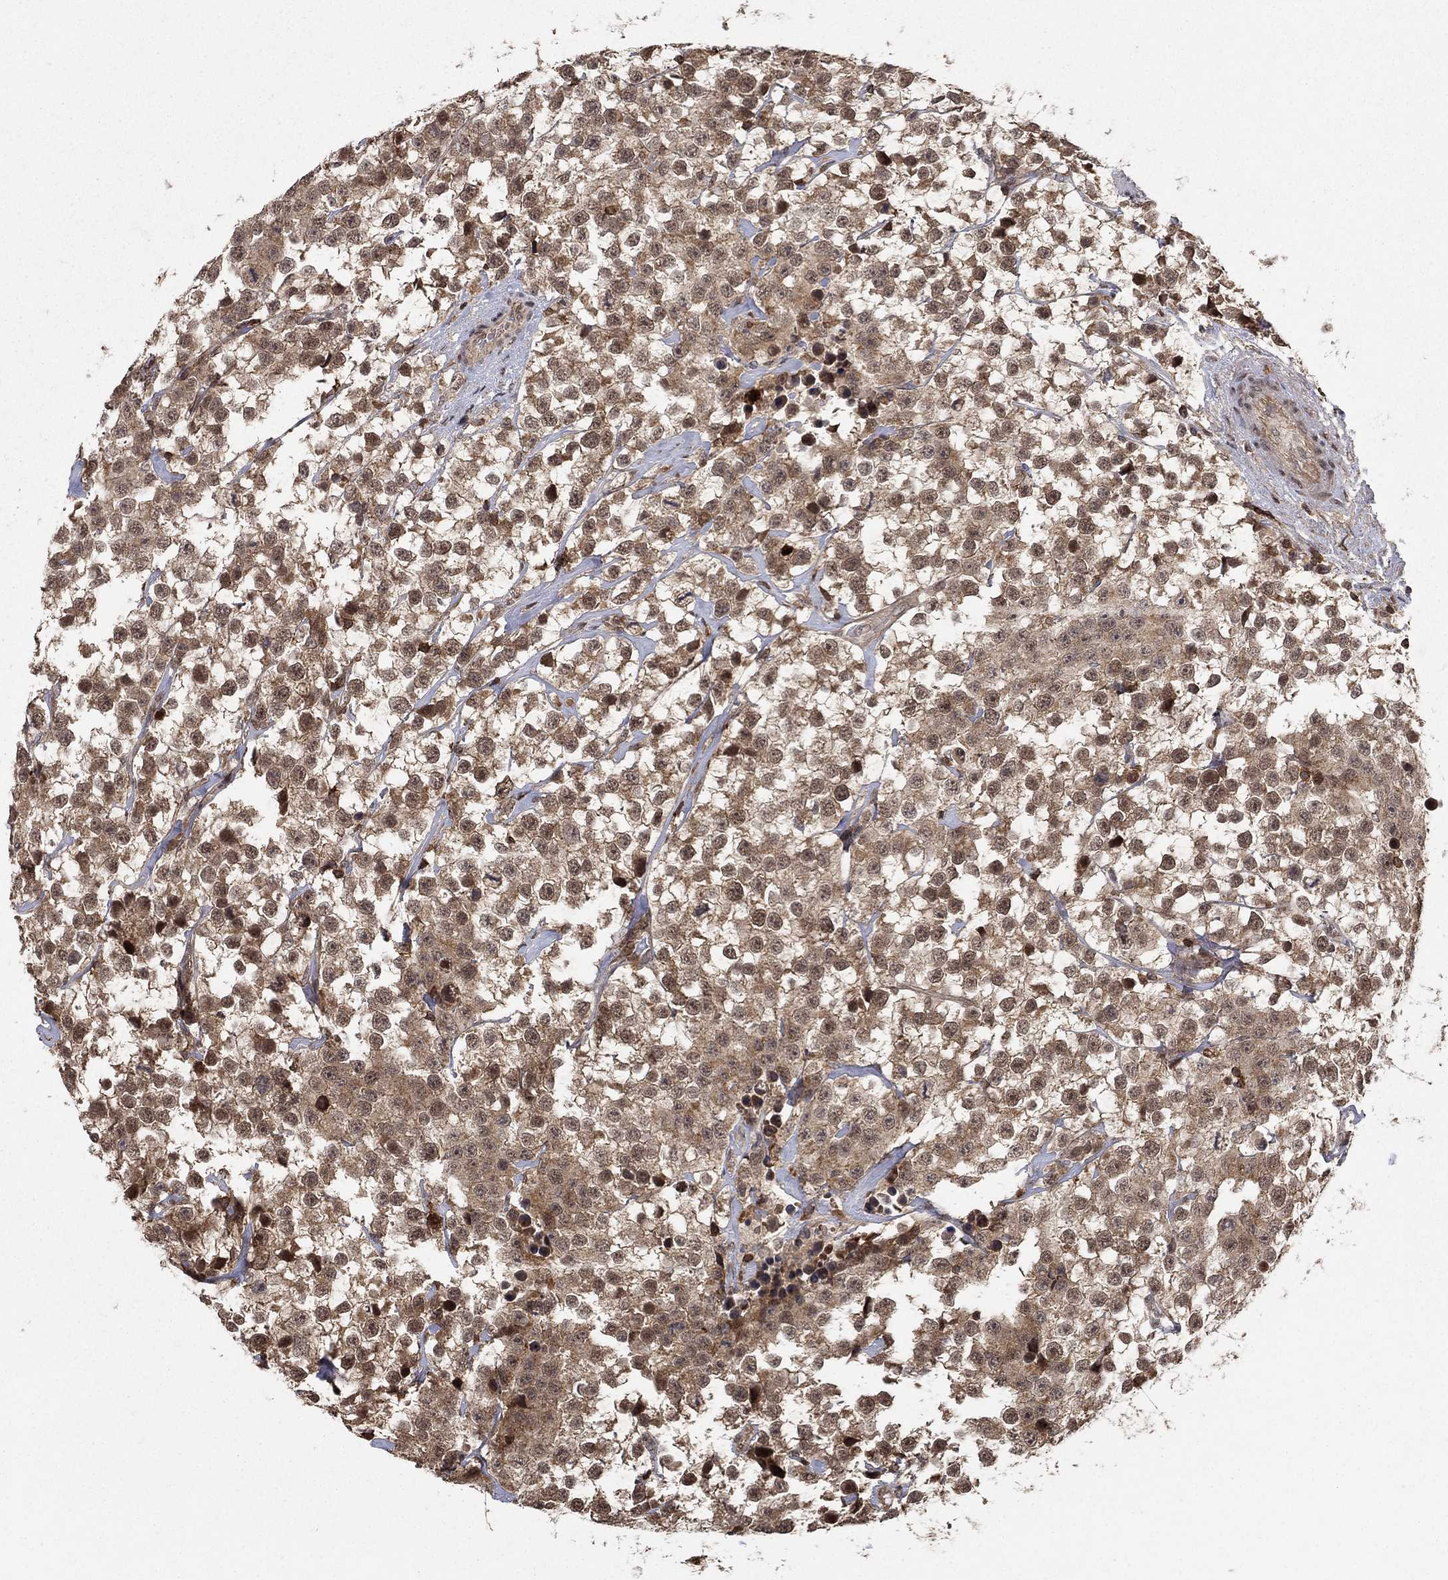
{"staining": {"intensity": "moderate", "quantity": ">75%", "location": "cytoplasmic/membranous,nuclear"}, "tissue": "testis cancer", "cell_type": "Tumor cells", "image_type": "cancer", "snomed": [{"axis": "morphology", "description": "Seminoma, NOS"}, {"axis": "topography", "description": "Testis"}], "caption": "Immunohistochemical staining of testis seminoma reveals medium levels of moderate cytoplasmic/membranous and nuclear expression in about >75% of tumor cells.", "gene": "CCDC66", "patient": {"sex": "male", "age": 59}}